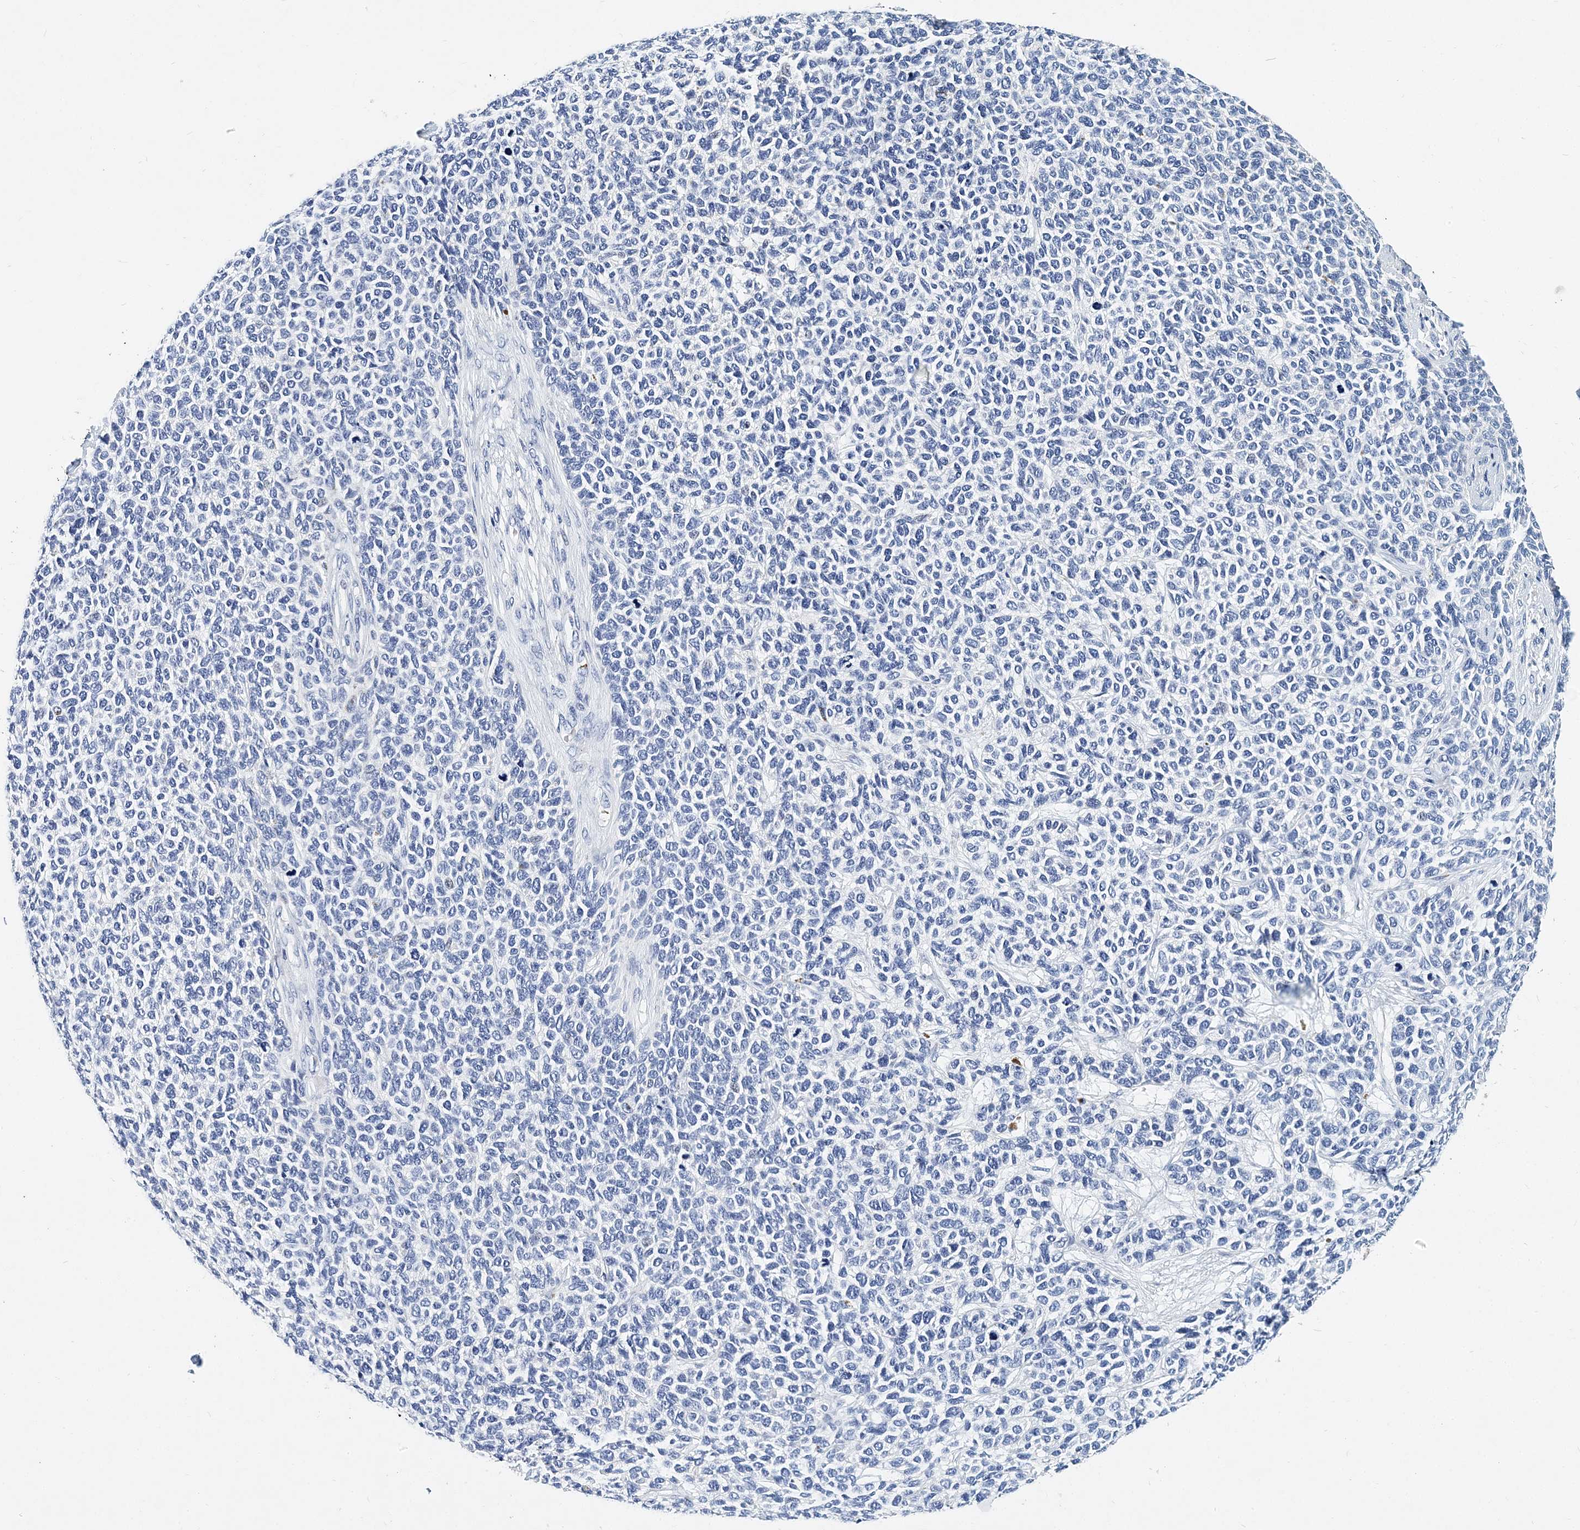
{"staining": {"intensity": "negative", "quantity": "none", "location": "none"}, "tissue": "skin cancer", "cell_type": "Tumor cells", "image_type": "cancer", "snomed": [{"axis": "morphology", "description": "Basal cell carcinoma"}, {"axis": "topography", "description": "Skin"}], "caption": "This is a micrograph of immunohistochemistry staining of basal cell carcinoma (skin), which shows no staining in tumor cells. (DAB immunohistochemistry (IHC) with hematoxylin counter stain).", "gene": "ITGA2B", "patient": {"sex": "female", "age": 84}}